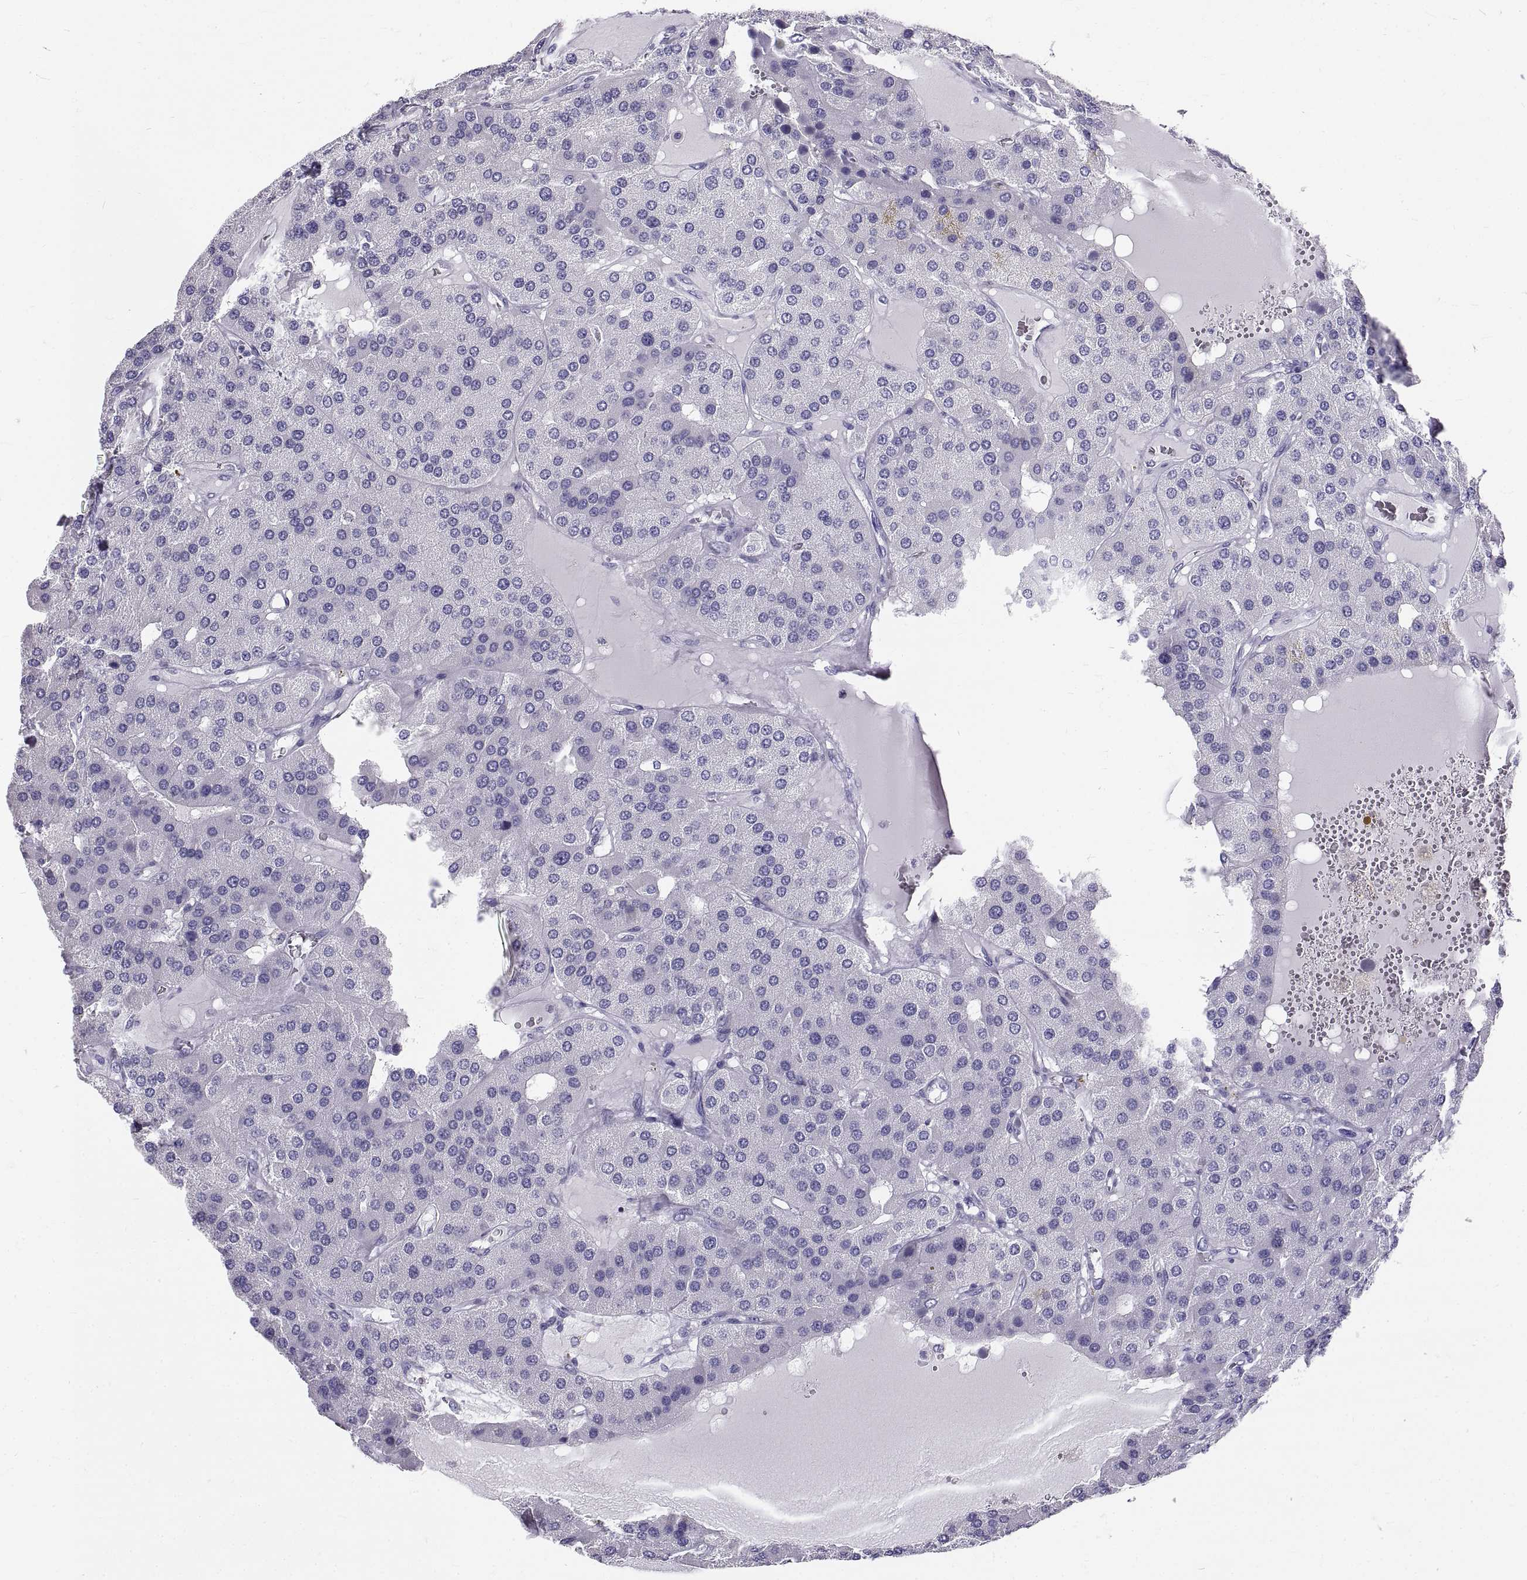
{"staining": {"intensity": "negative", "quantity": "none", "location": "none"}, "tissue": "parathyroid gland", "cell_type": "Glandular cells", "image_type": "normal", "snomed": [{"axis": "morphology", "description": "Normal tissue, NOS"}, {"axis": "morphology", "description": "Adenoma, NOS"}, {"axis": "topography", "description": "Parathyroid gland"}], "caption": "DAB (3,3'-diaminobenzidine) immunohistochemical staining of normal parathyroid gland reveals no significant staining in glandular cells. Brightfield microscopy of immunohistochemistry (IHC) stained with DAB (3,3'-diaminobenzidine) (brown) and hematoxylin (blue), captured at high magnification.", "gene": "GNG12", "patient": {"sex": "female", "age": 86}}